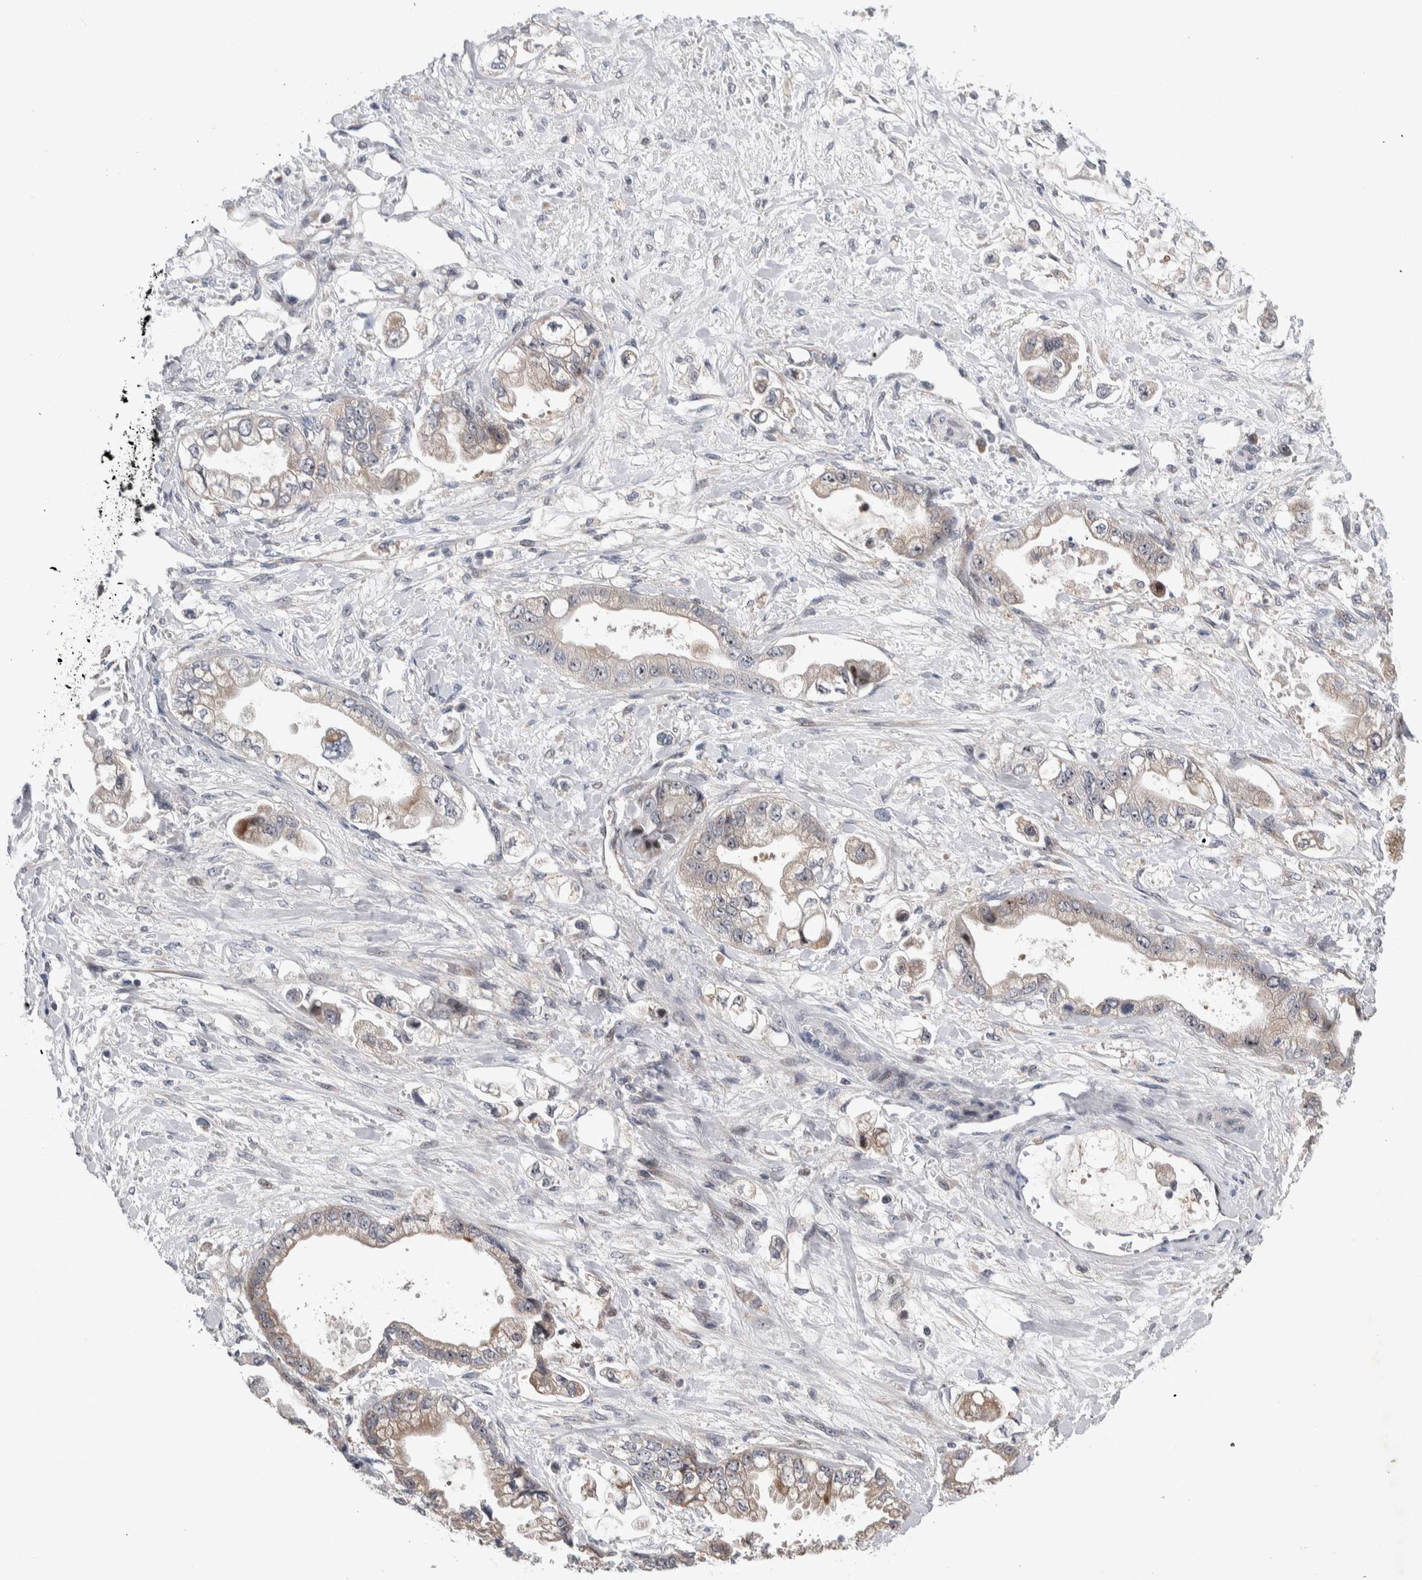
{"staining": {"intensity": "moderate", "quantity": "<25%", "location": "nuclear"}, "tissue": "stomach cancer", "cell_type": "Tumor cells", "image_type": "cancer", "snomed": [{"axis": "morphology", "description": "Adenocarcinoma, NOS"}, {"axis": "topography", "description": "Stomach"}], "caption": "Moderate nuclear protein staining is appreciated in about <25% of tumor cells in stomach cancer (adenocarcinoma).", "gene": "PRRG4", "patient": {"sex": "male", "age": 62}}